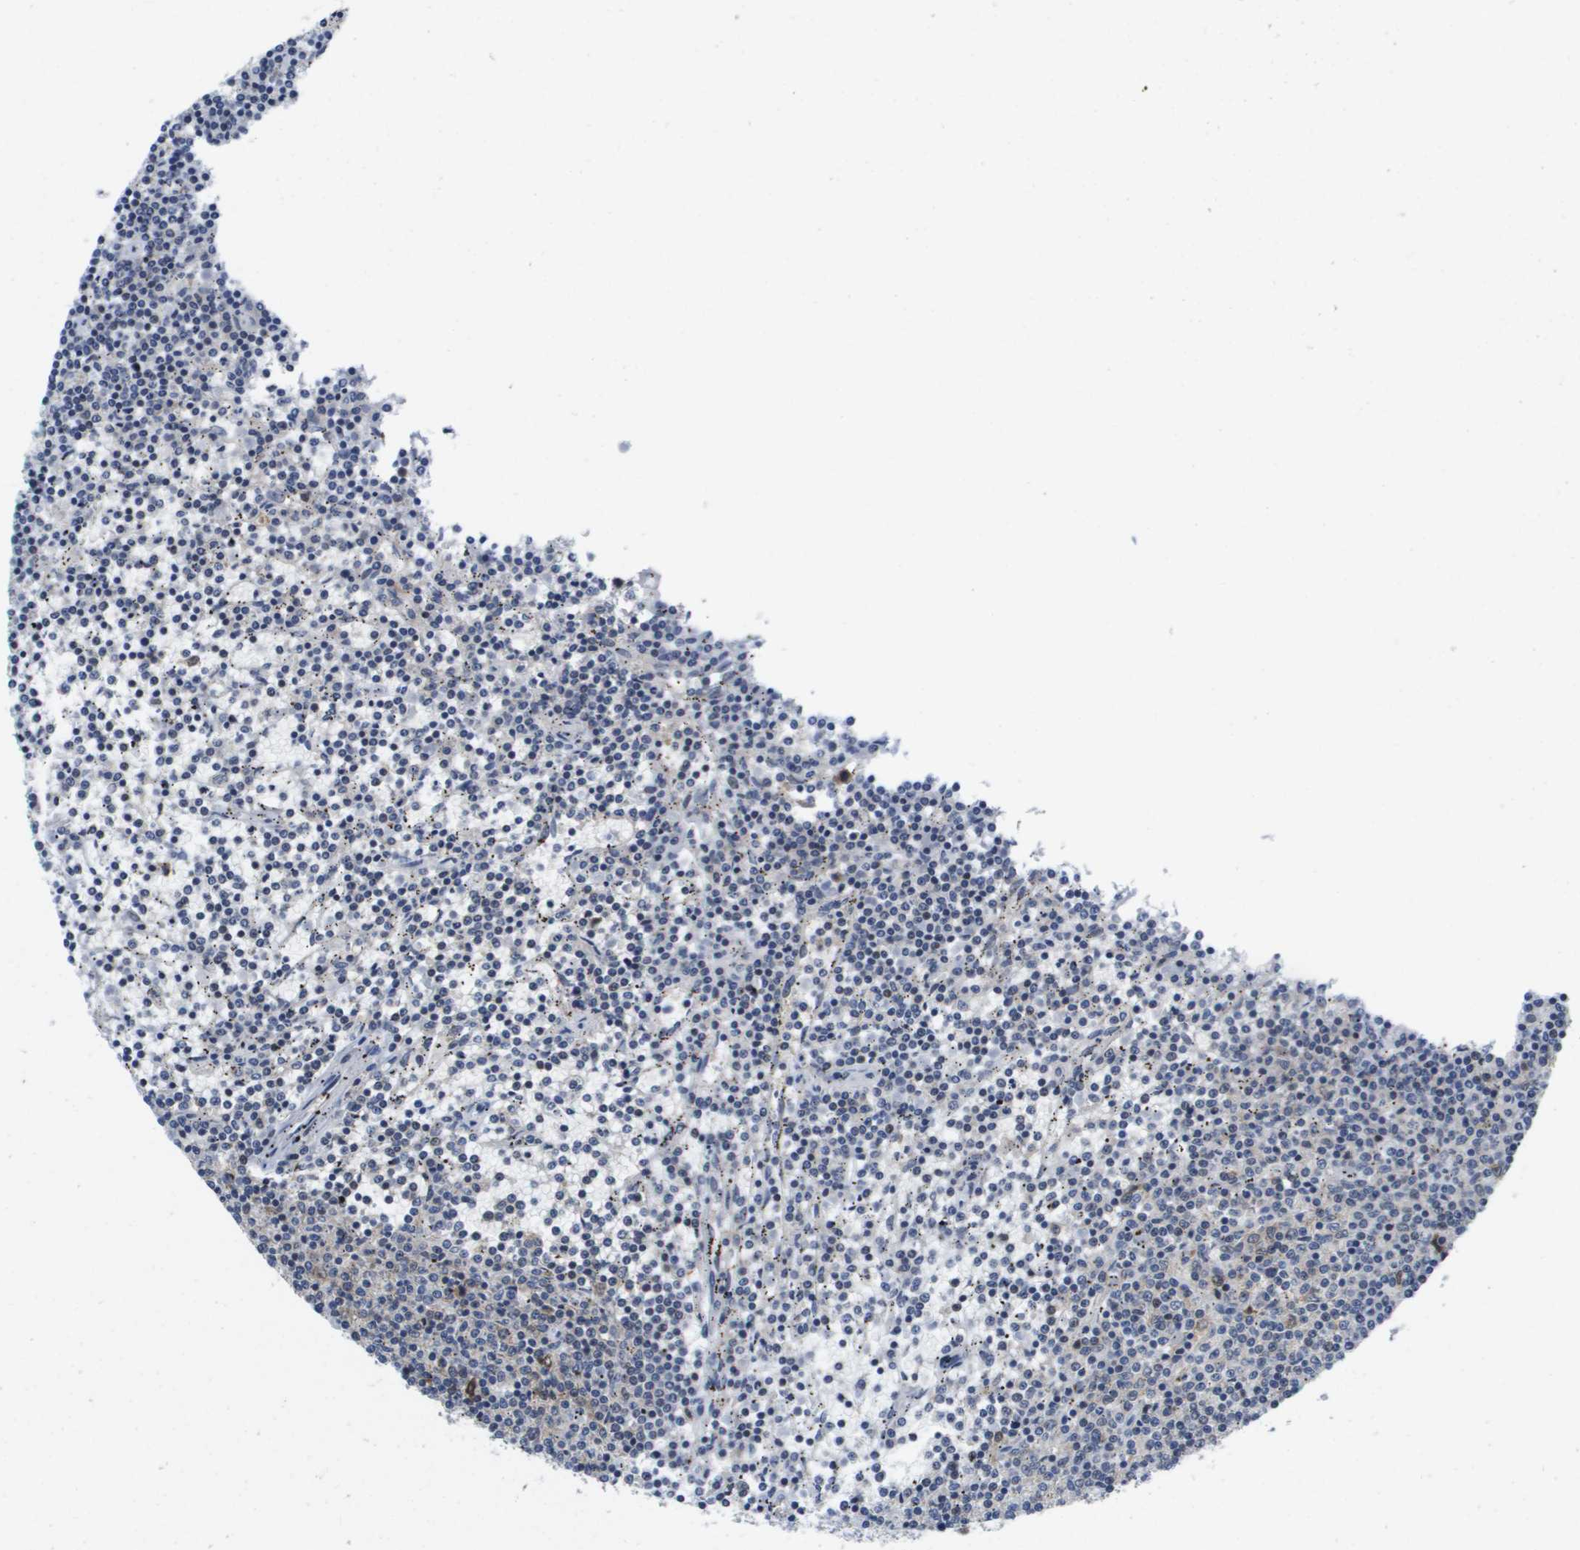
{"staining": {"intensity": "moderate", "quantity": "<25%", "location": "cytoplasmic/membranous"}, "tissue": "lymphoma", "cell_type": "Tumor cells", "image_type": "cancer", "snomed": [{"axis": "morphology", "description": "Malignant lymphoma, non-Hodgkin's type, Low grade"}, {"axis": "topography", "description": "Spleen"}], "caption": "The immunohistochemical stain highlights moderate cytoplasmic/membranous staining in tumor cells of lymphoma tissue. The protein of interest is shown in brown color, while the nuclei are stained blue.", "gene": "FKBP4", "patient": {"sex": "female", "age": 50}}